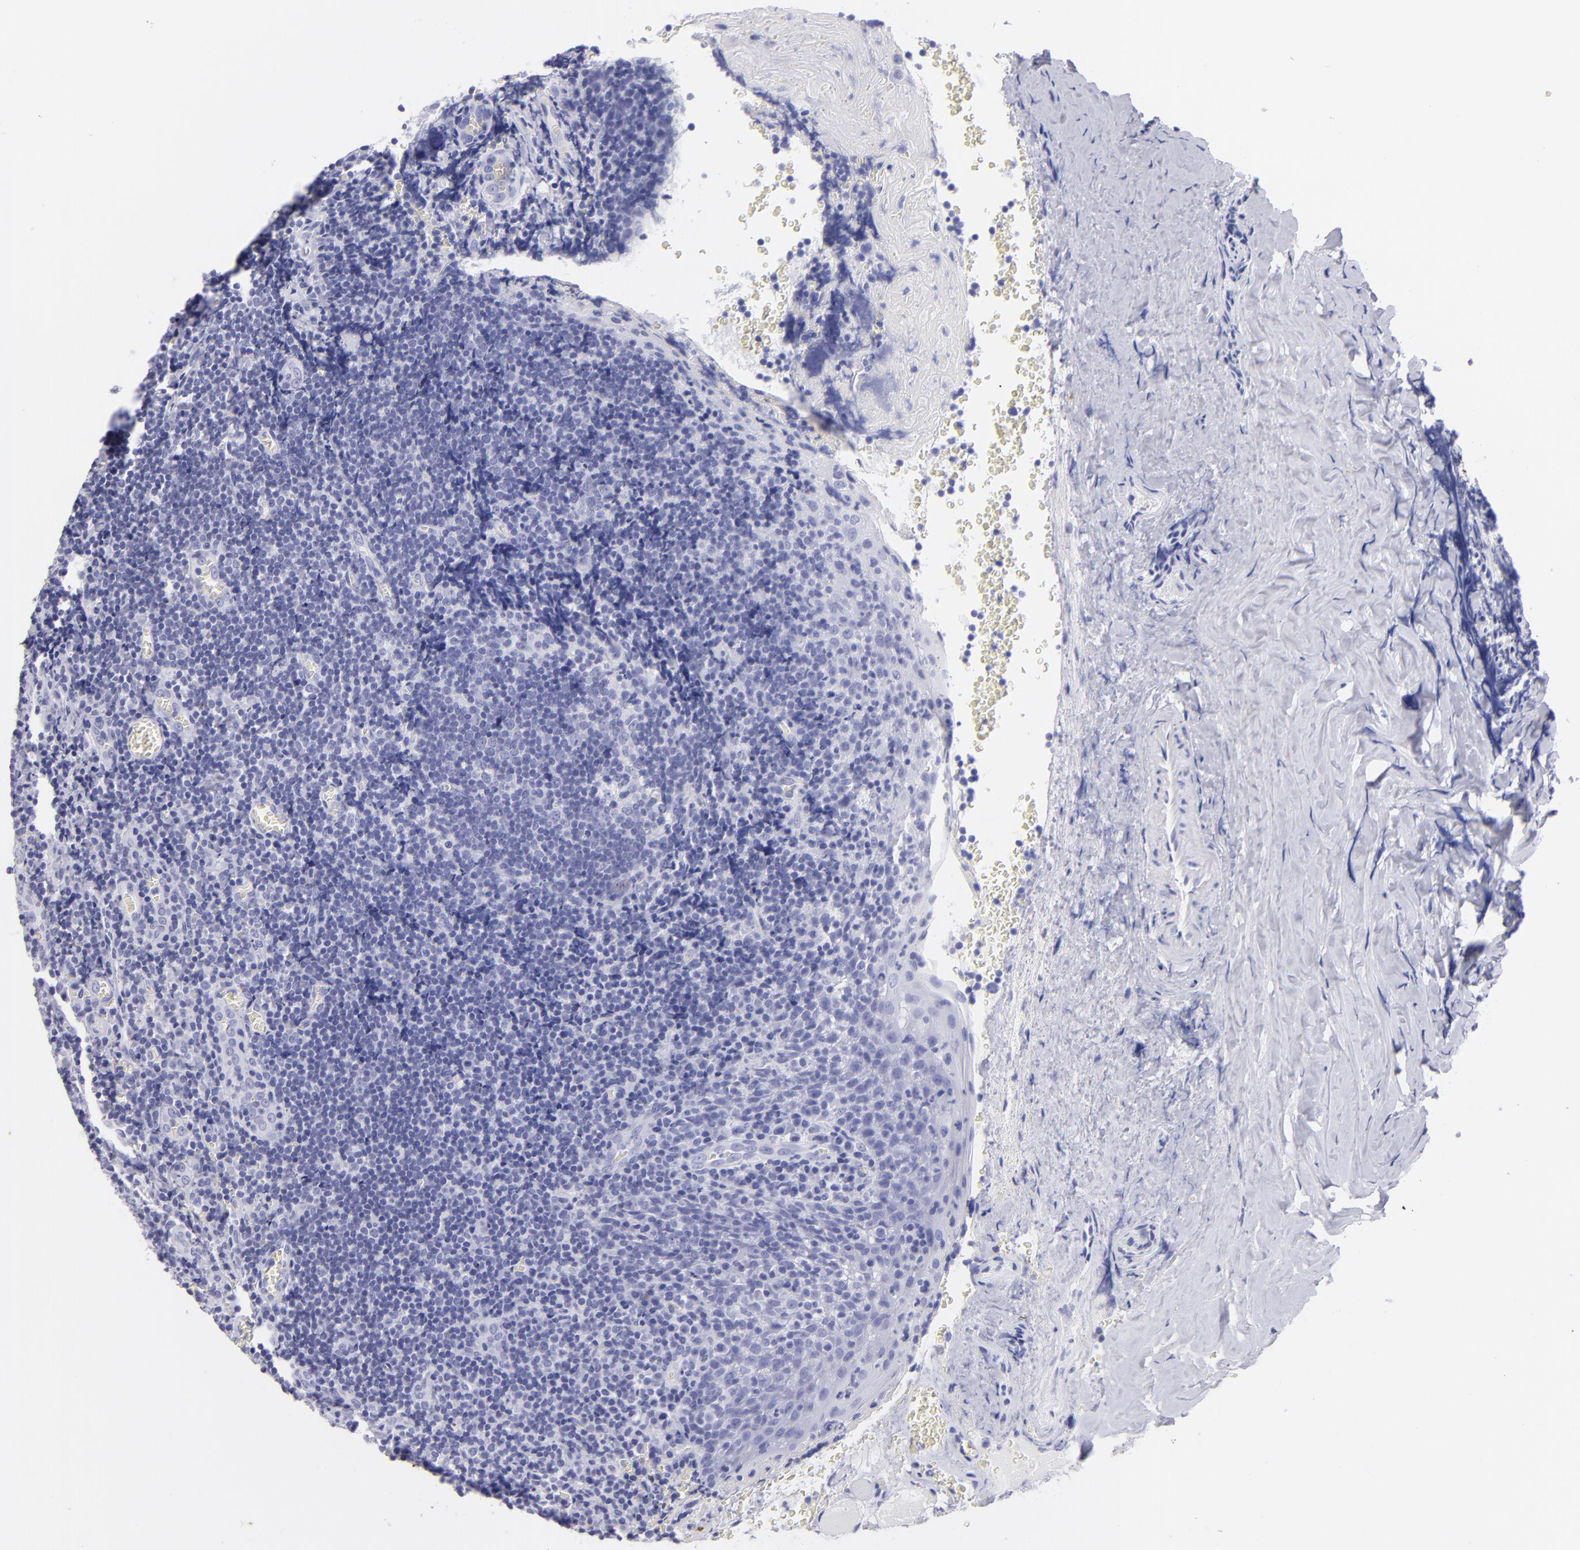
{"staining": {"intensity": "negative", "quantity": "none", "location": "none"}, "tissue": "tonsil", "cell_type": "Germinal center cells", "image_type": "normal", "snomed": [{"axis": "morphology", "description": "Normal tissue, NOS"}, {"axis": "topography", "description": "Tonsil"}], "caption": "Immunohistochemical staining of benign human tonsil shows no significant positivity in germinal center cells.", "gene": "PIP", "patient": {"sex": "male", "age": 20}}